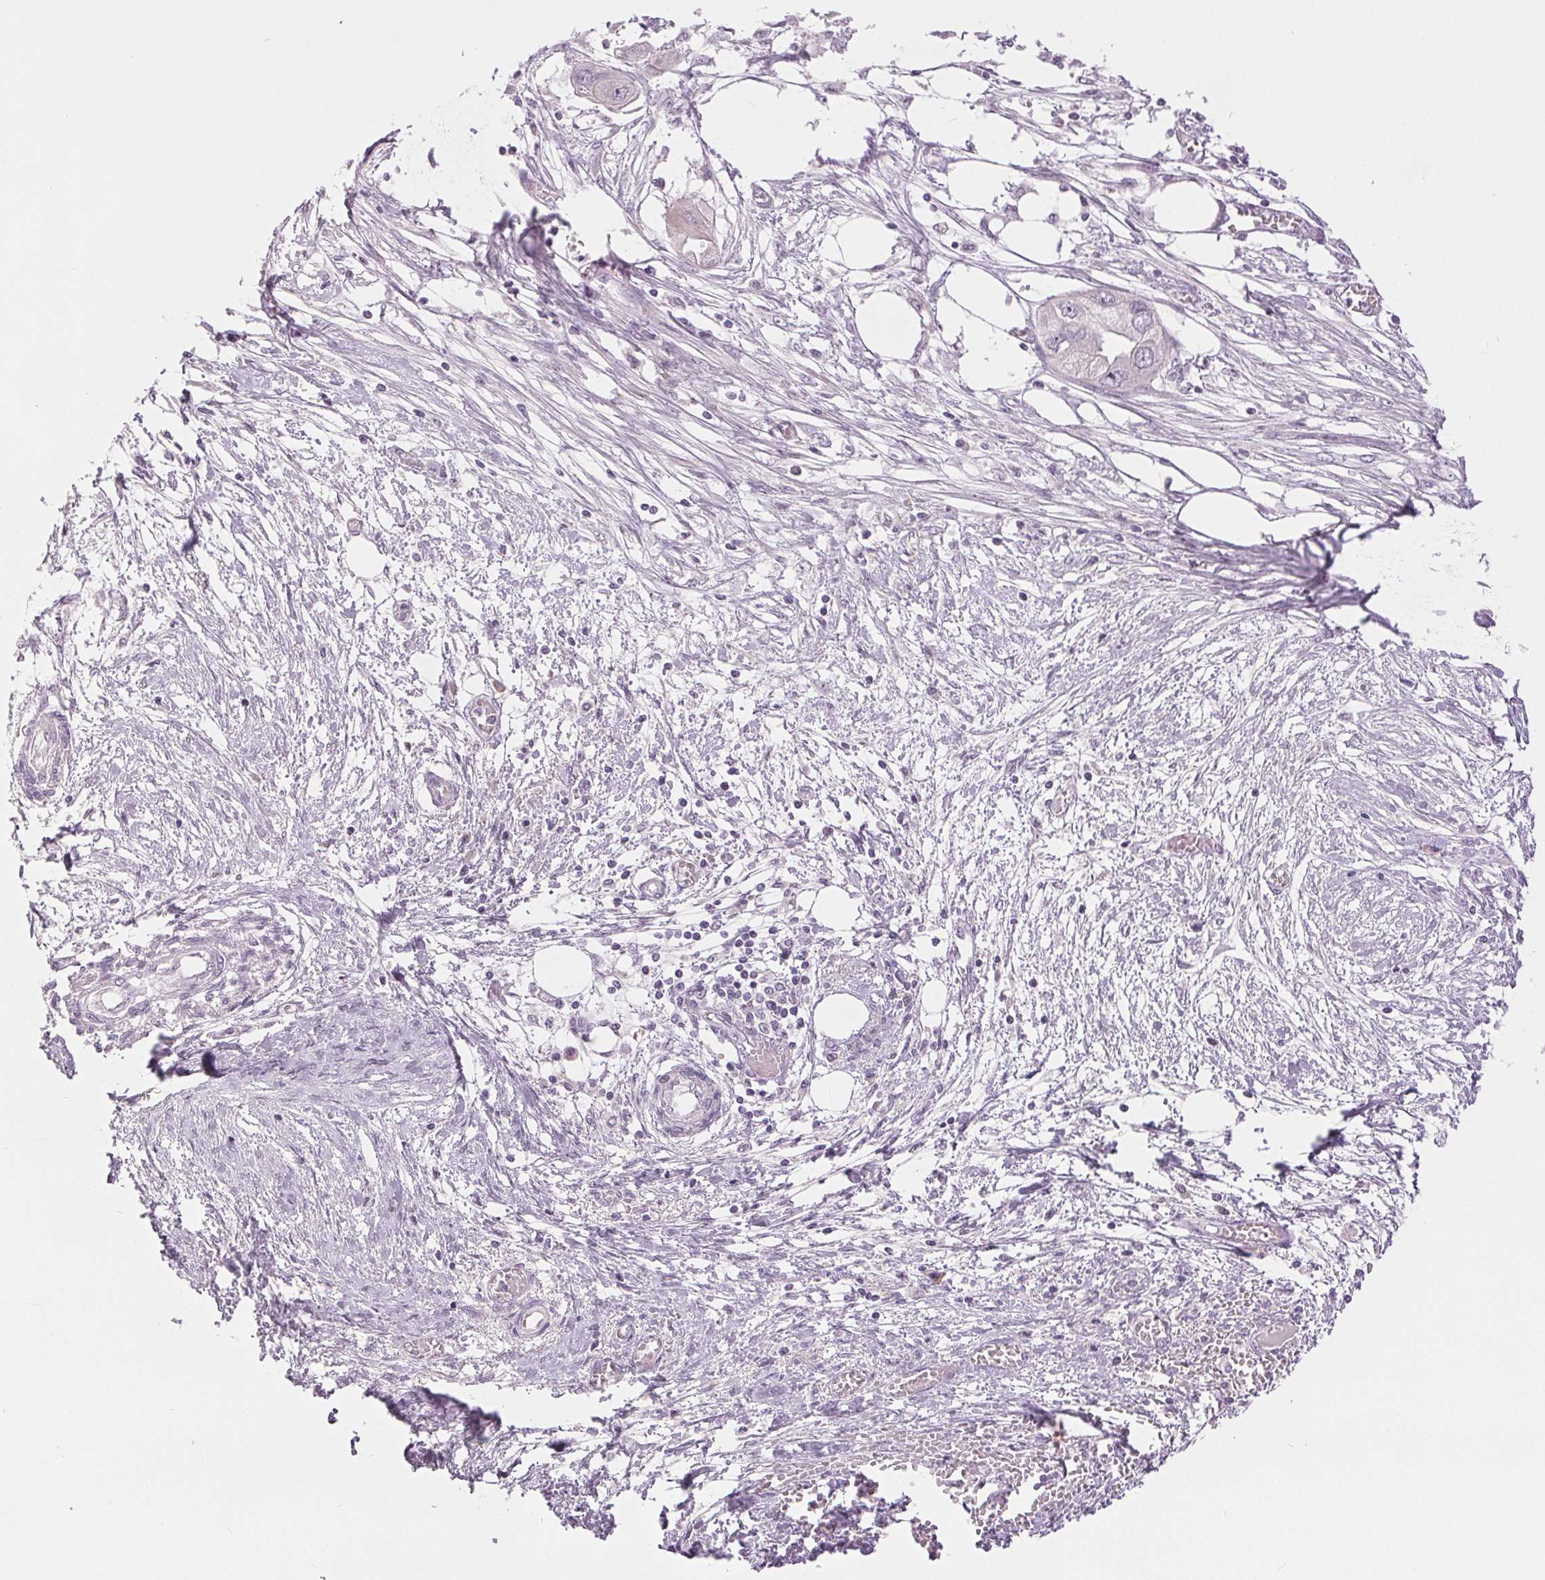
{"staining": {"intensity": "negative", "quantity": "none", "location": "none"}, "tissue": "endometrial cancer", "cell_type": "Tumor cells", "image_type": "cancer", "snomed": [{"axis": "morphology", "description": "Adenocarcinoma, NOS"}, {"axis": "morphology", "description": "Adenocarcinoma, metastatic, NOS"}, {"axis": "topography", "description": "Adipose tissue"}, {"axis": "topography", "description": "Endometrium"}], "caption": "Immunohistochemical staining of endometrial metastatic adenocarcinoma displays no significant staining in tumor cells.", "gene": "DSG3", "patient": {"sex": "female", "age": 67}}